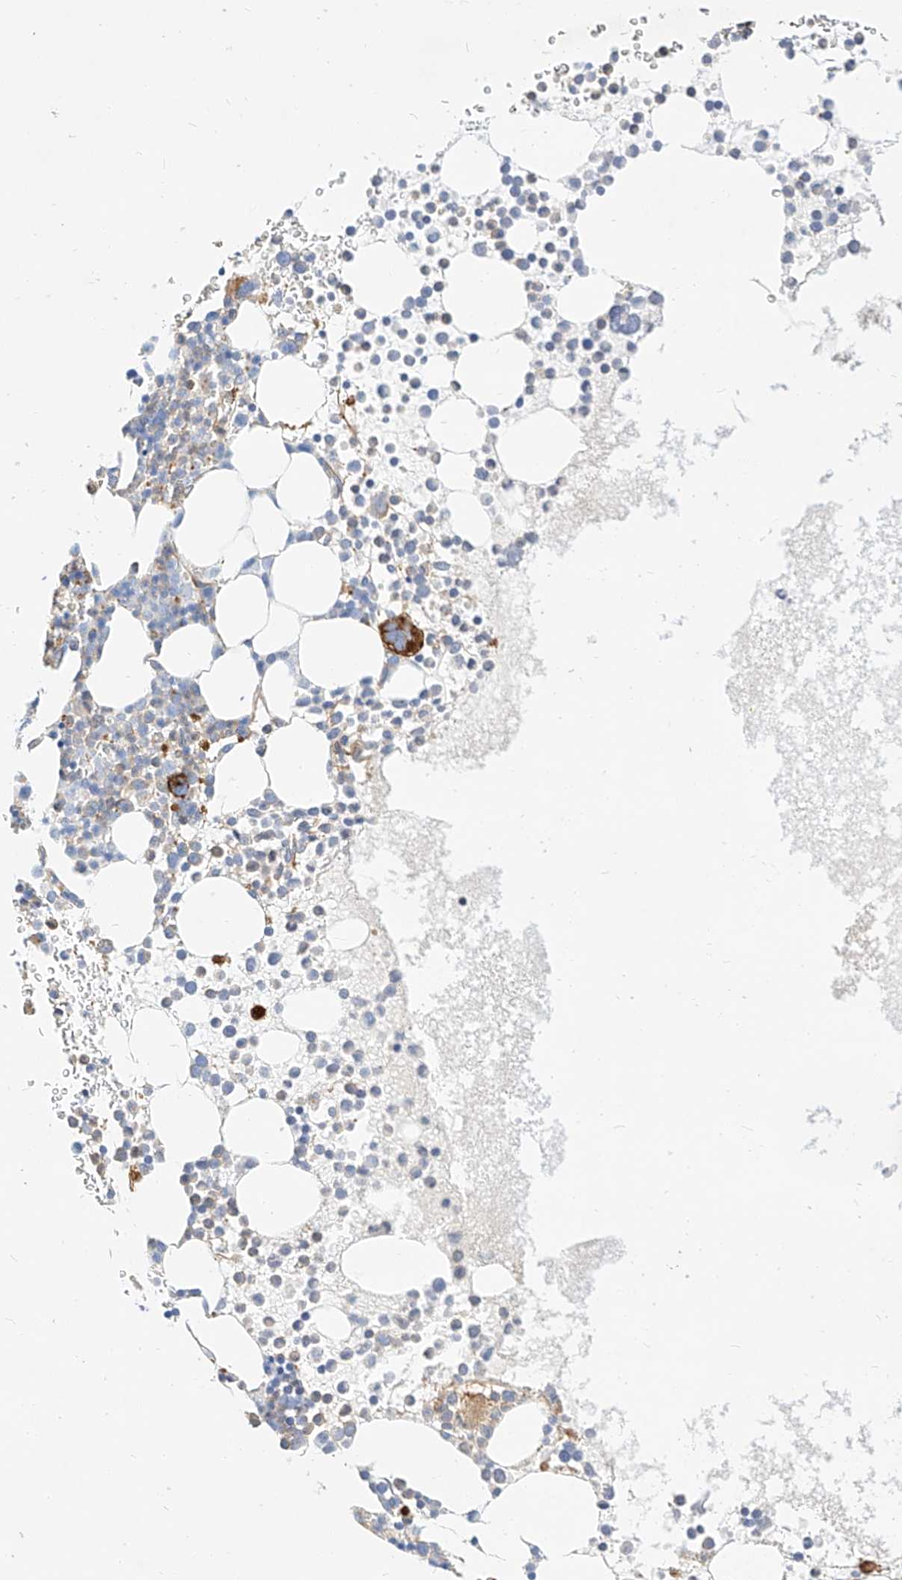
{"staining": {"intensity": "strong", "quantity": "<25%", "location": "cytoplasmic/membranous"}, "tissue": "bone marrow", "cell_type": "Hematopoietic cells", "image_type": "normal", "snomed": [{"axis": "morphology", "description": "Normal tissue, NOS"}, {"axis": "topography", "description": "Bone marrow"}], "caption": "Normal bone marrow was stained to show a protein in brown. There is medium levels of strong cytoplasmic/membranous staining in approximately <25% of hematopoietic cells.", "gene": "KCNH5", "patient": {"sex": "female", "age": 78}}